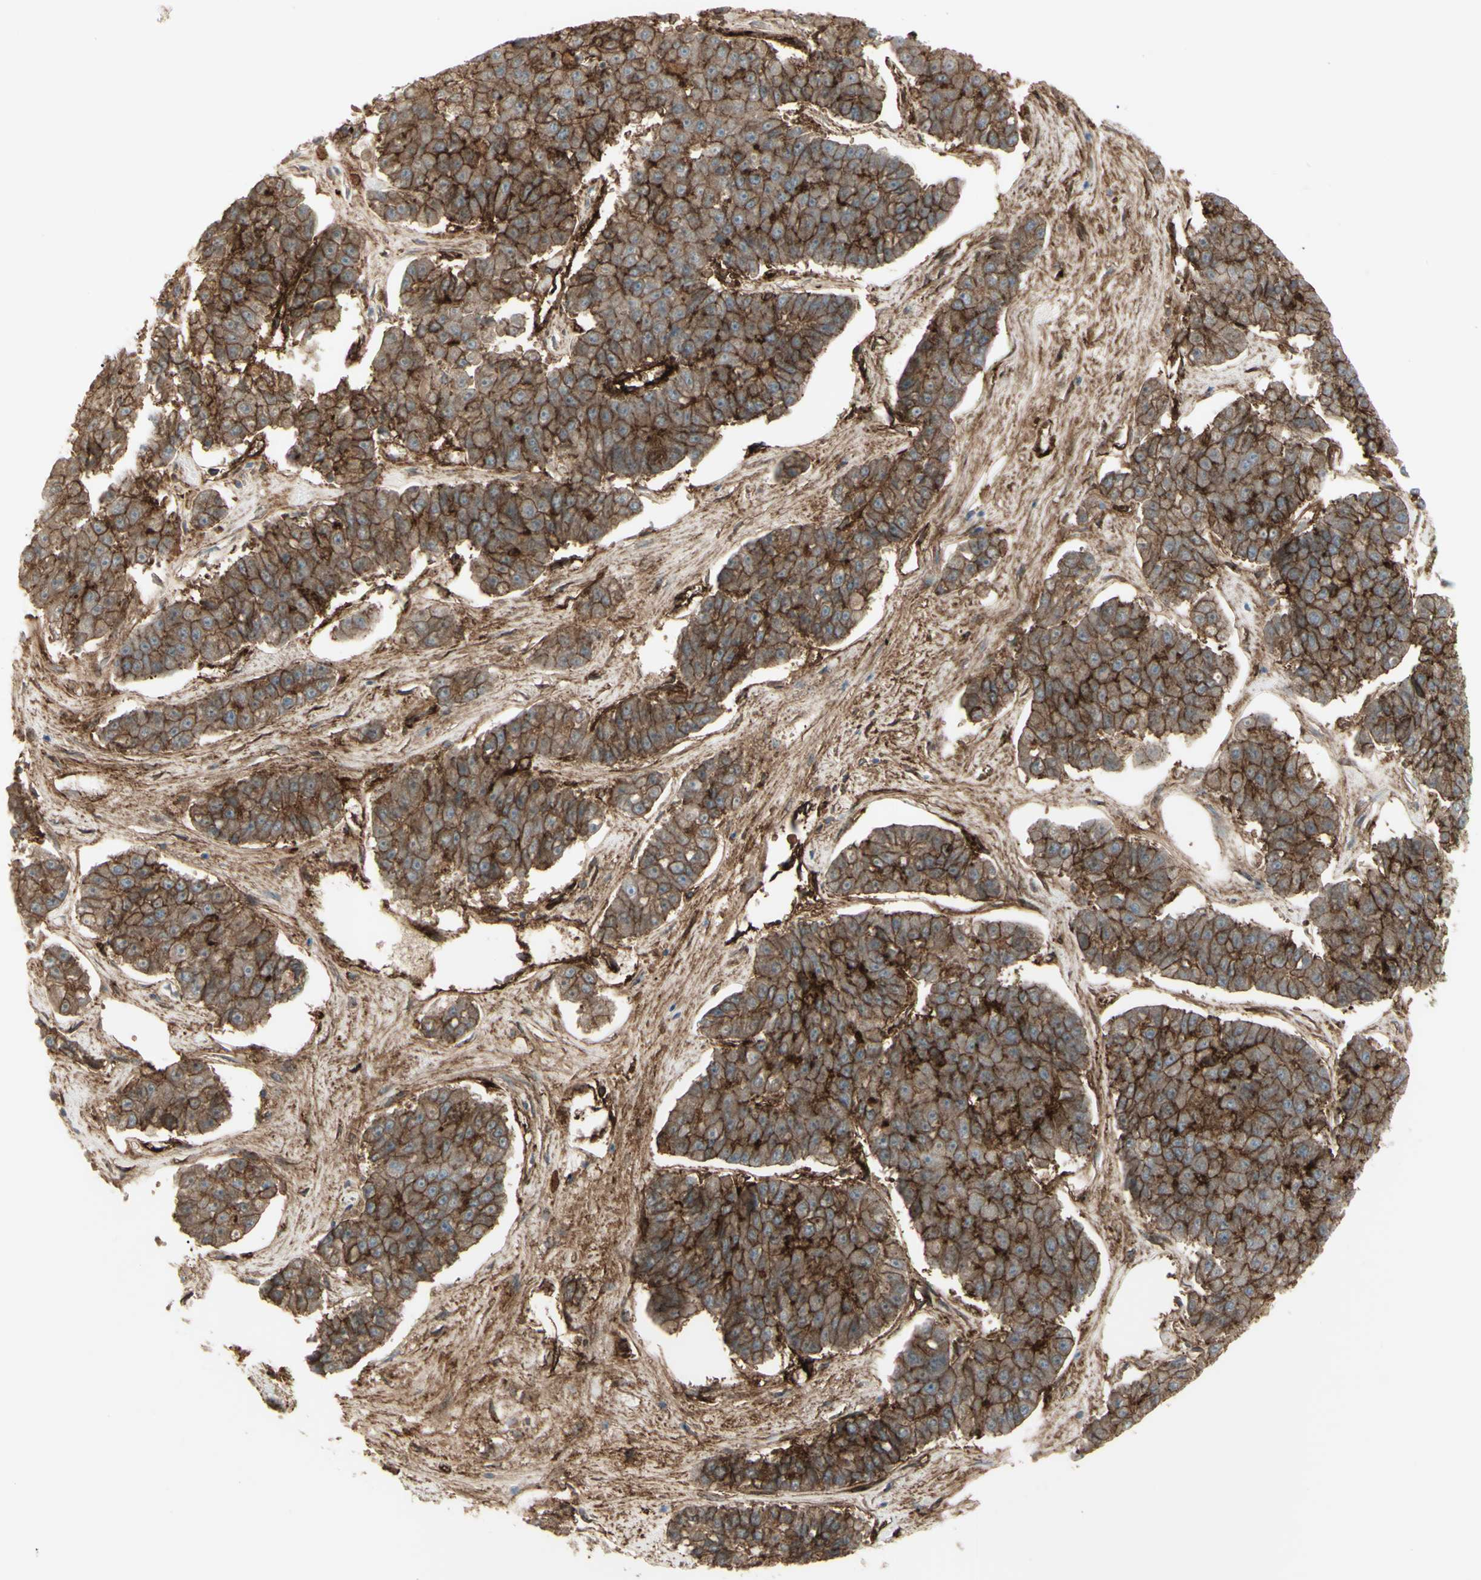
{"staining": {"intensity": "strong", "quantity": ">75%", "location": "cytoplasmic/membranous"}, "tissue": "pancreatic cancer", "cell_type": "Tumor cells", "image_type": "cancer", "snomed": [{"axis": "morphology", "description": "Adenocarcinoma, NOS"}, {"axis": "topography", "description": "Pancreas"}], "caption": "Immunohistochemistry (IHC) of human pancreatic cancer (adenocarcinoma) exhibits high levels of strong cytoplasmic/membranous expression in approximately >75% of tumor cells.", "gene": "CD276", "patient": {"sex": "male", "age": 50}}